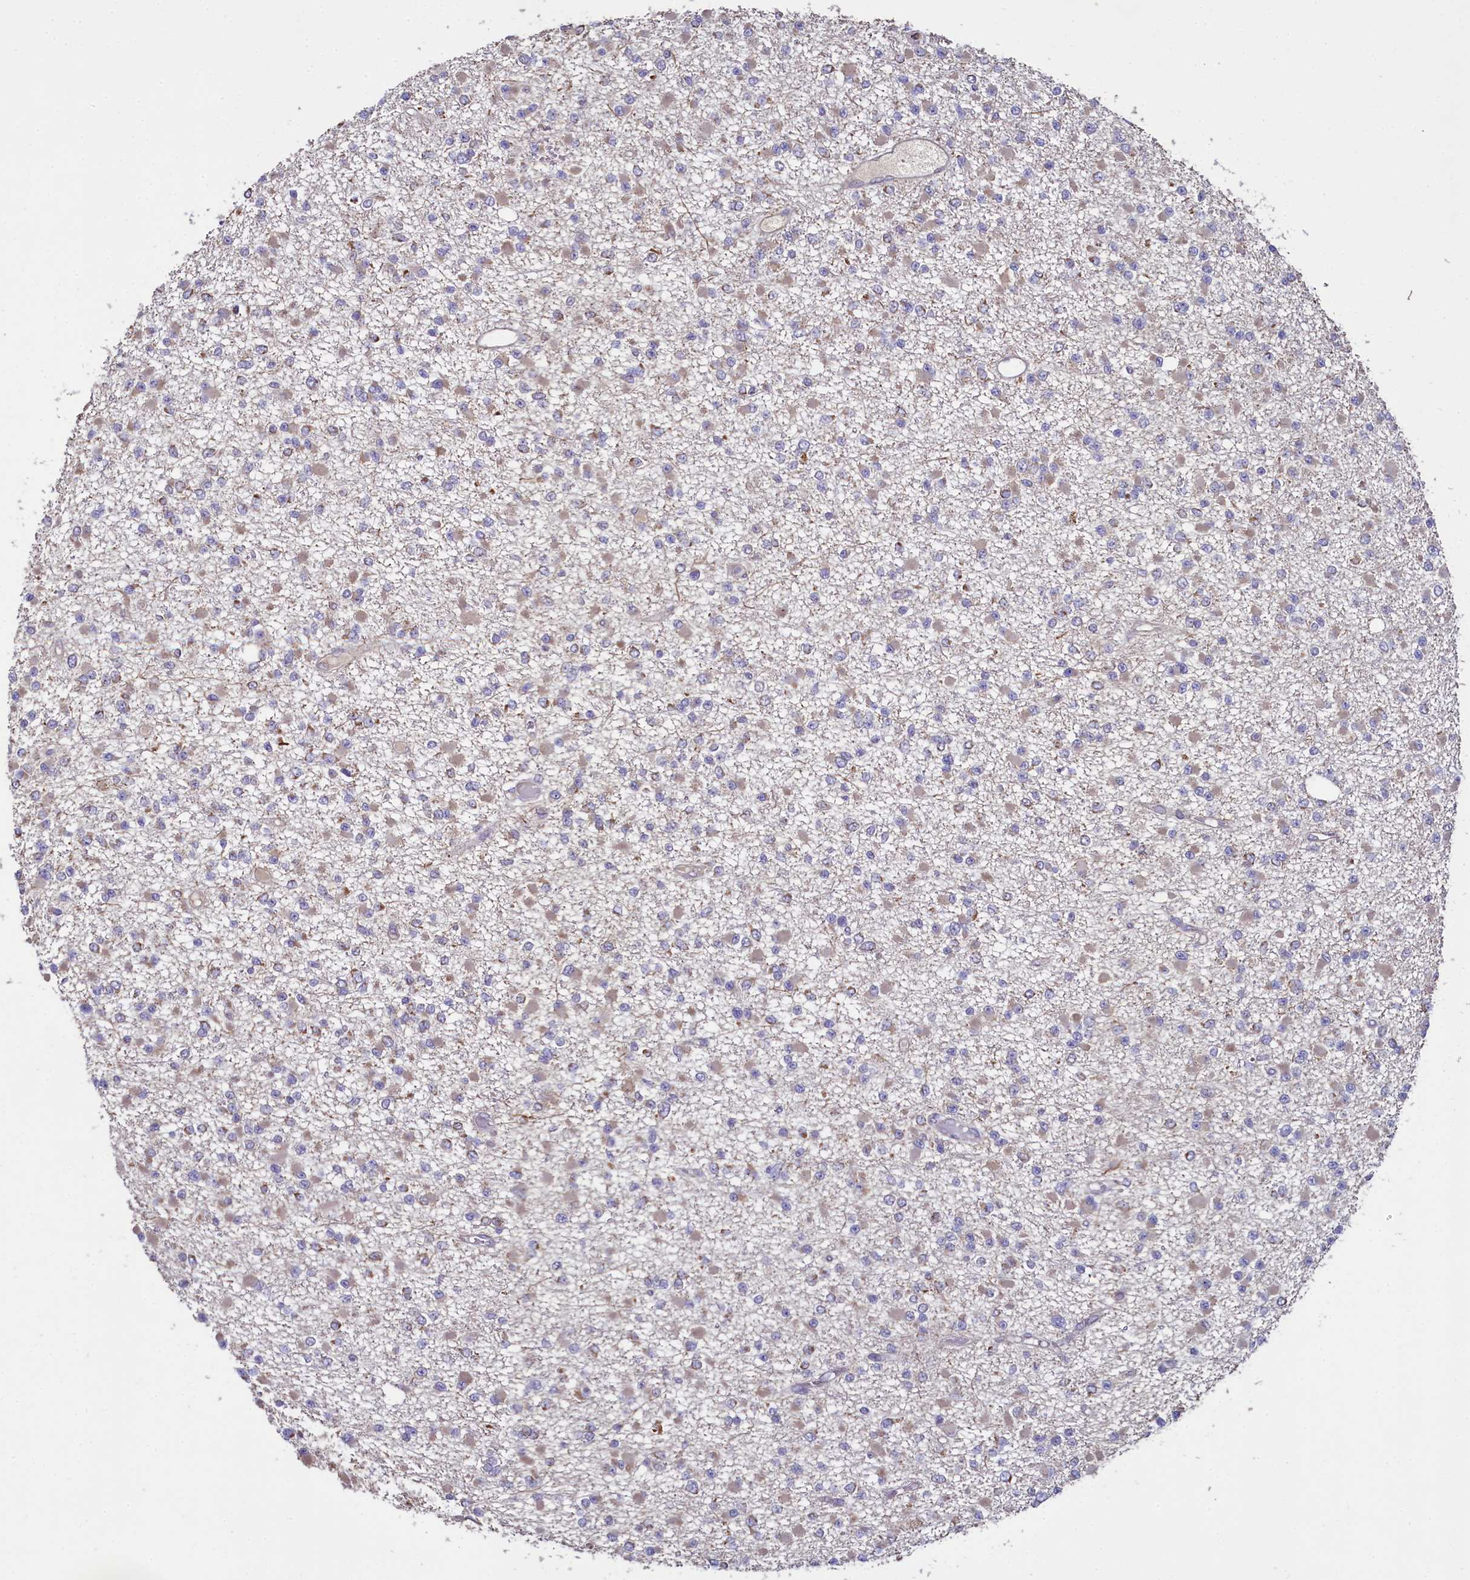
{"staining": {"intensity": "weak", "quantity": "<25%", "location": "cytoplasmic/membranous"}, "tissue": "glioma", "cell_type": "Tumor cells", "image_type": "cancer", "snomed": [{"axis": "morphology", "description": "Glioma, malignant, Low grade"}, {"axis": "topography", "description": "Brain"}], "caption": "A high-resolution histopathology image shows immunohistochemistry (IHC) staining of glioma, which shows no significant positivity in tumor cells.", "gene": "MRPL57", "patient": {"sex": "female", "age": 22}}